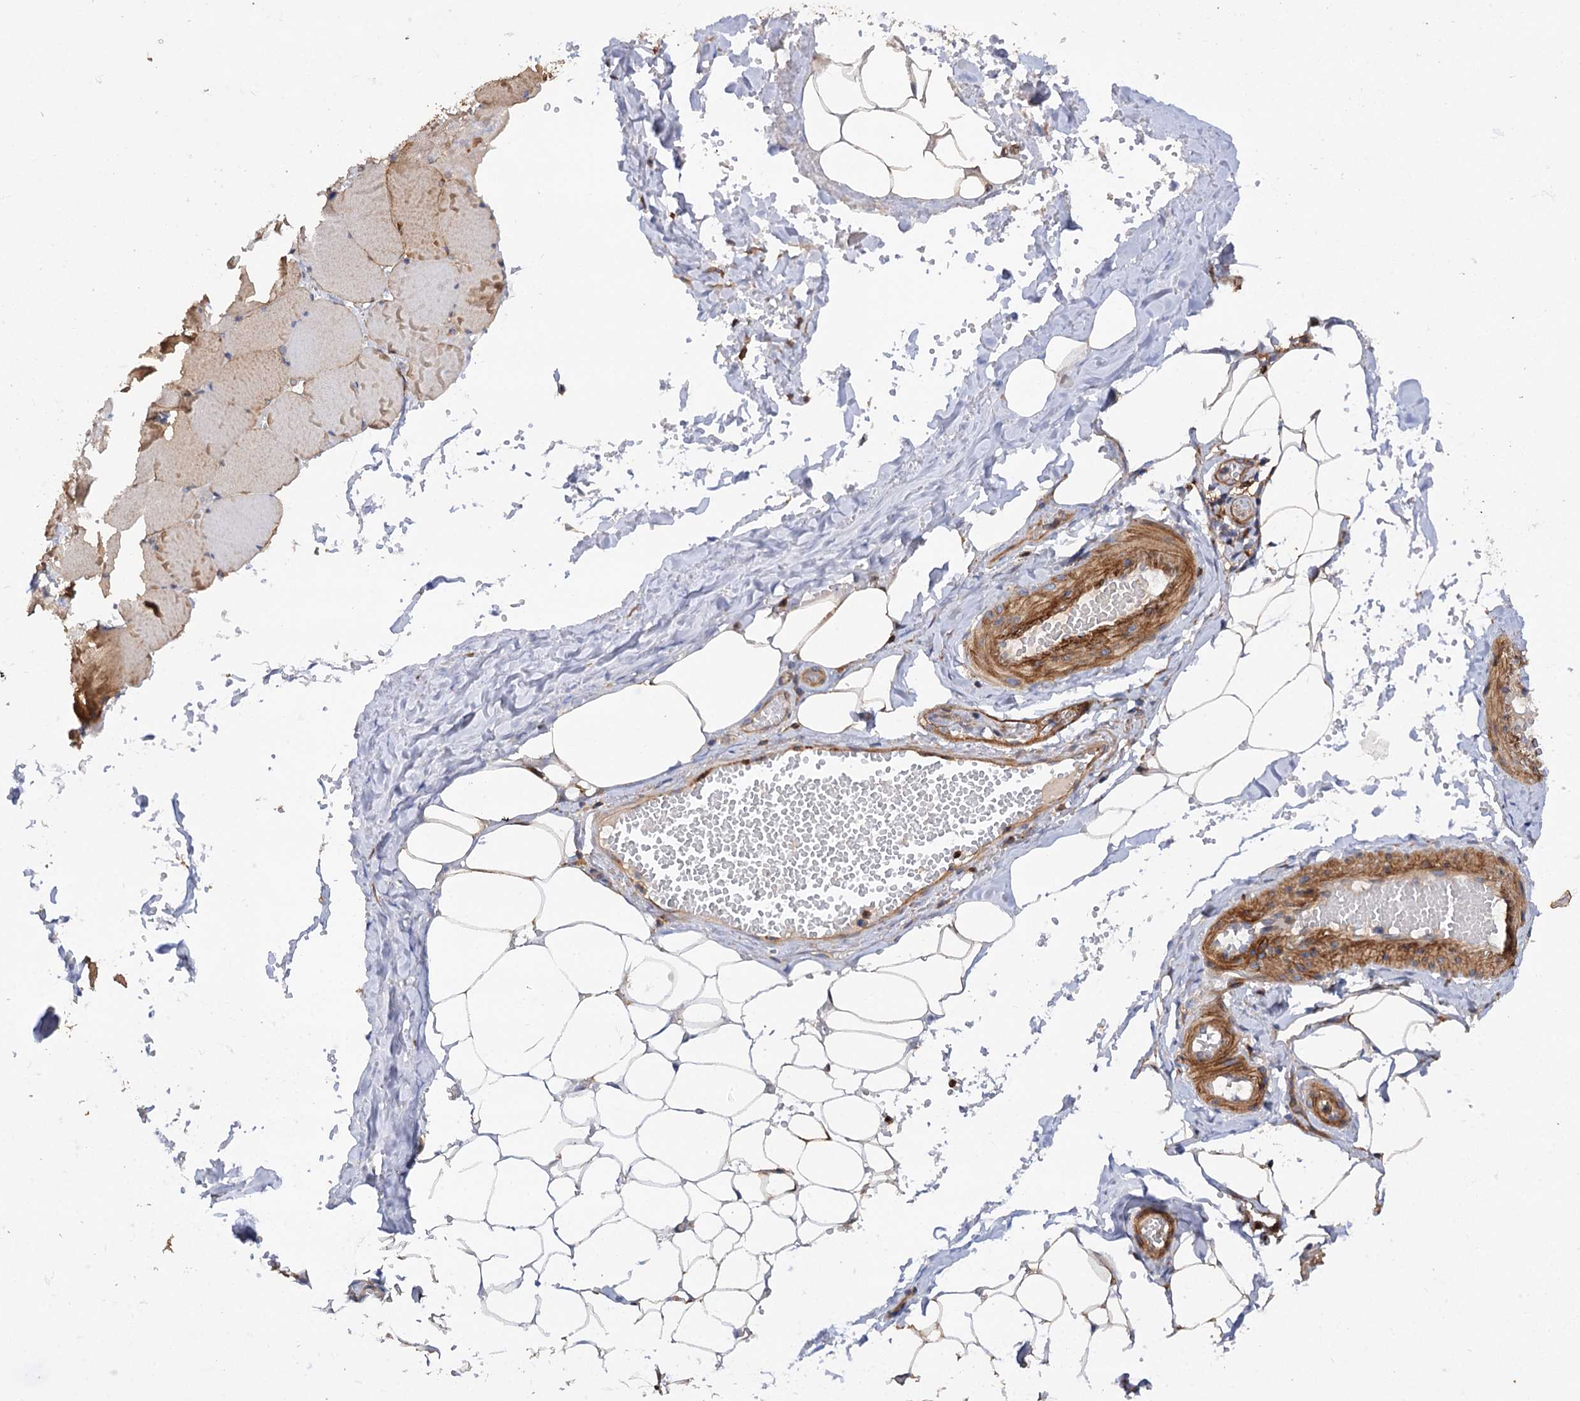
{"staining": {"intensity": "weak", "quantity": ">75%", "location": "cytoplasmic/membranous"}, "tissue": "adipose tissue", "cell_type": "Adipocytes", "image_type": "normal", "snomed": [{"axis": "morphology", "description": "Normal tissue, NOS"}, {"axis": "topography", "description": "Skeletal muscle"}, {"axis": "topography", "description": "Peripheral nerve tissue"}], "caption": "High-power microscopy captured an IHC histopathology image of benign adipose tissue, revealing weak cytoplasmic/membranous expression in approximately >75% of adipocytes. Nuclei are stained in blue.", "gene": "CSAD", "patient": {"sex": "female", "age": 55}}